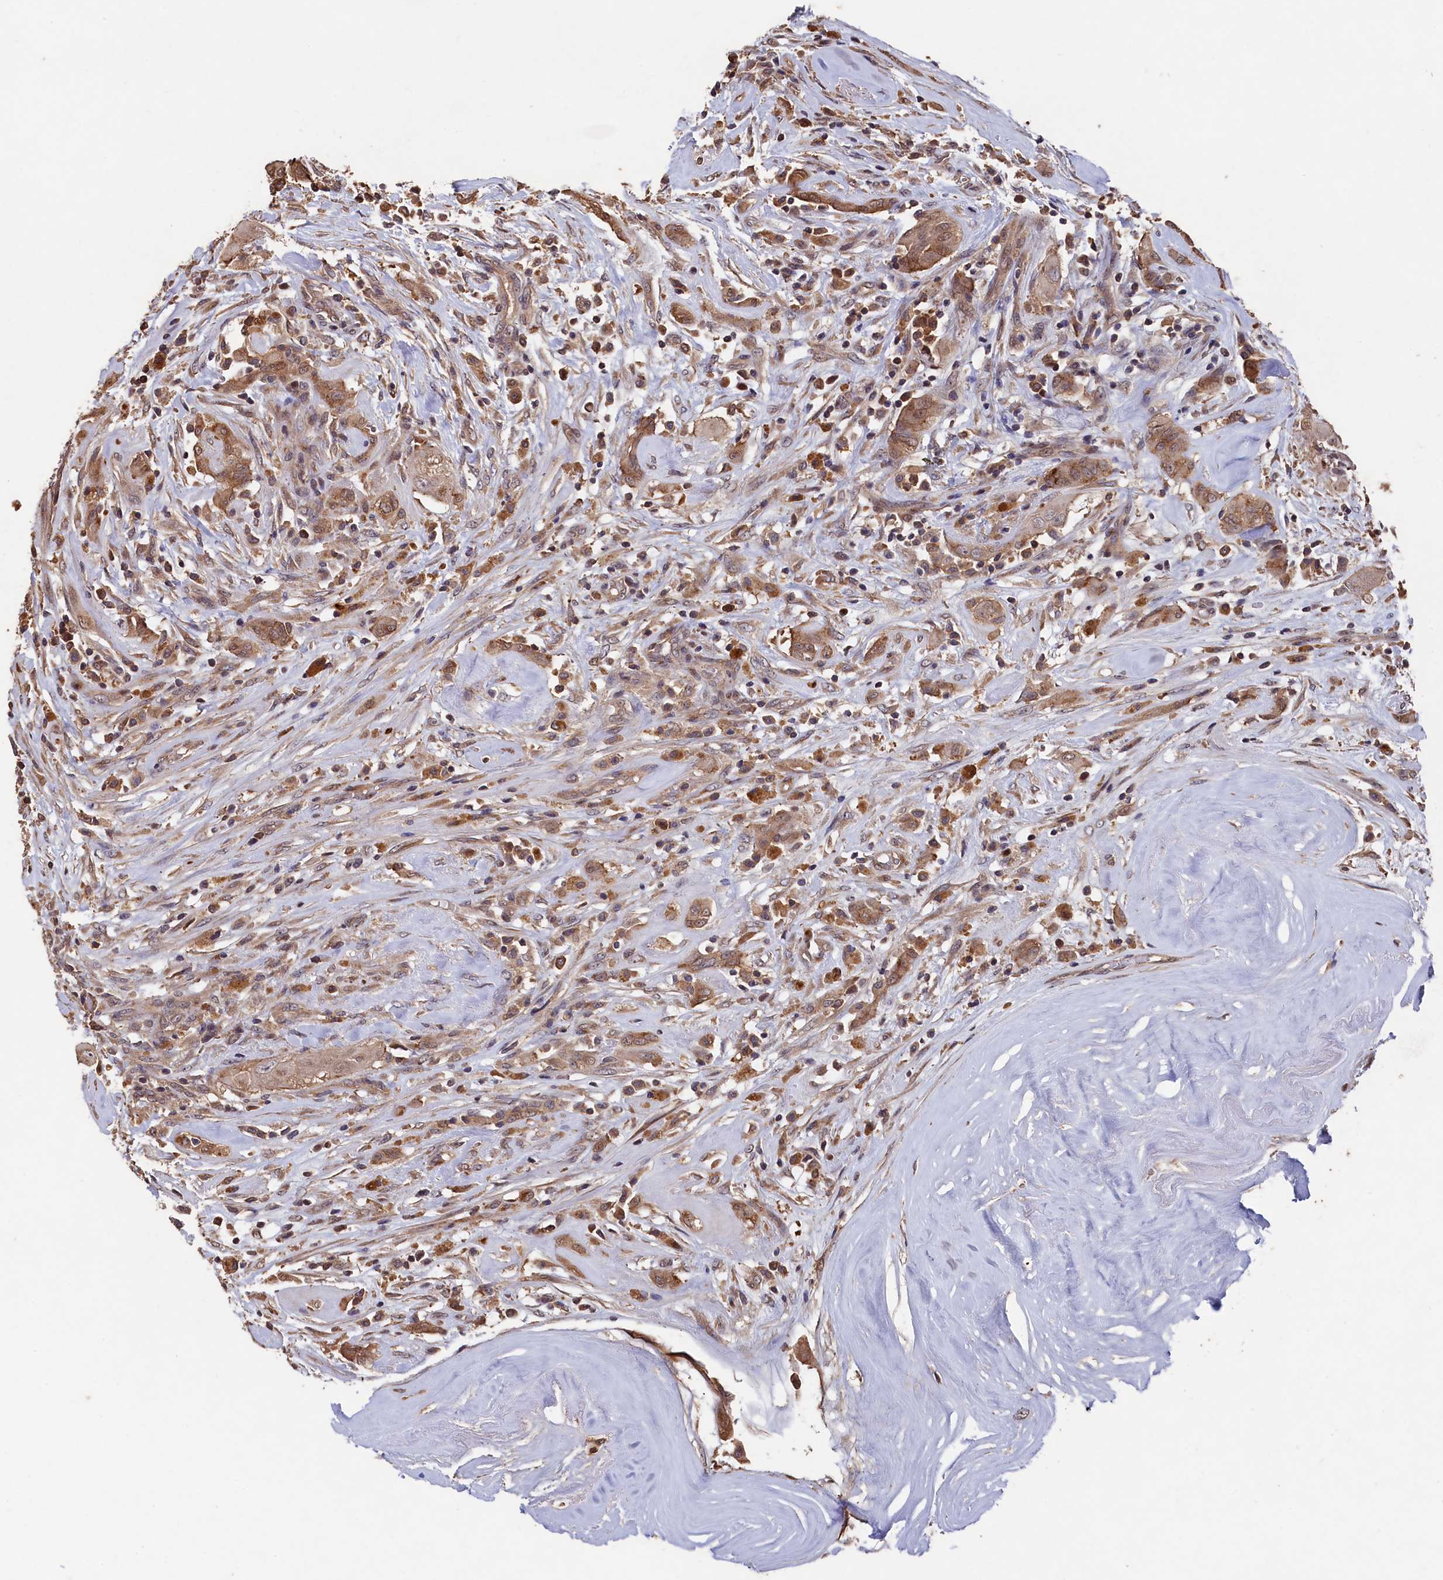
{"staining": {"intensity": "moderate", "quantity": ">75%", "location": "cytoplasmic/membranous"}, "tissue": "thyroid cancer", "cell_type": "Tumor cells", "image_type": "cancer", "snomed": [{"axis": "morphology", "description": "Papillary adenocarcinoma, NOS"}, {"axis": "topography", "description": "Thyroid gland"}], "caption": "A micrograph of thyroid cancer (papillary adenocarcinoma) stained for a protein reveals moderate cytoplasmic/membranous brown staining in tumor cells.", "gene": "NAA60", "patient": {"sex": "female", "age": 59}}